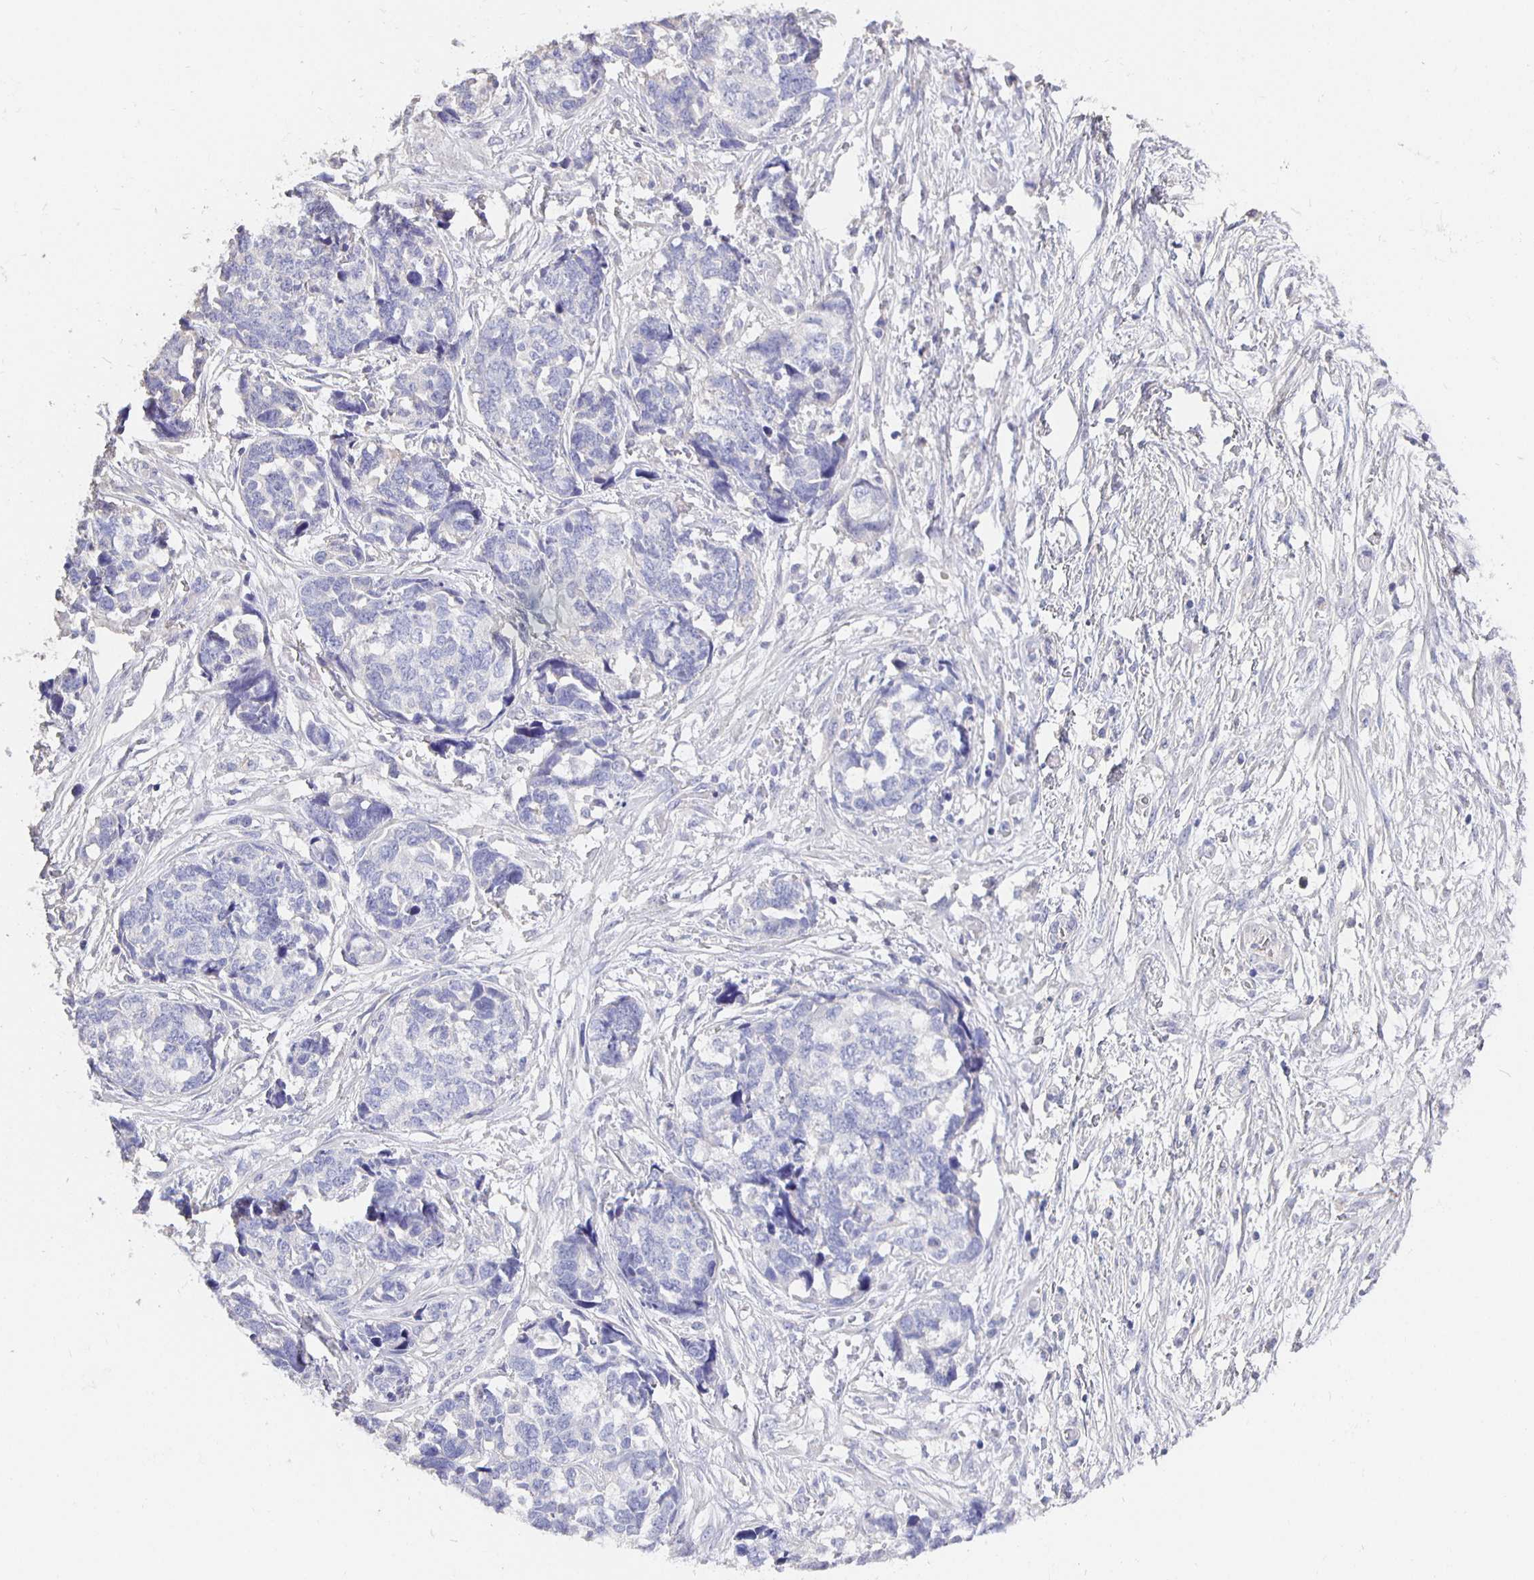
{"staining": {"intensity": "negative", "quantity": "none", "location": "none"}, "tissue": "ovarian cancer", "cell_type": "Tumor cells", "image_type": "cancer", "snomed": [{"axis": "morphology", "description": "Cystadenocarcinoma, serous, NOS"}, {"axis": "topography", "description": "Ovary"}], "caption": "Immunohistochemistry of serous cystadenocarcinoma (ovarian) displays no positivity in tumor cells.", "gene": "CFAP74", "patient": {"sex": "female", "age": 69}}